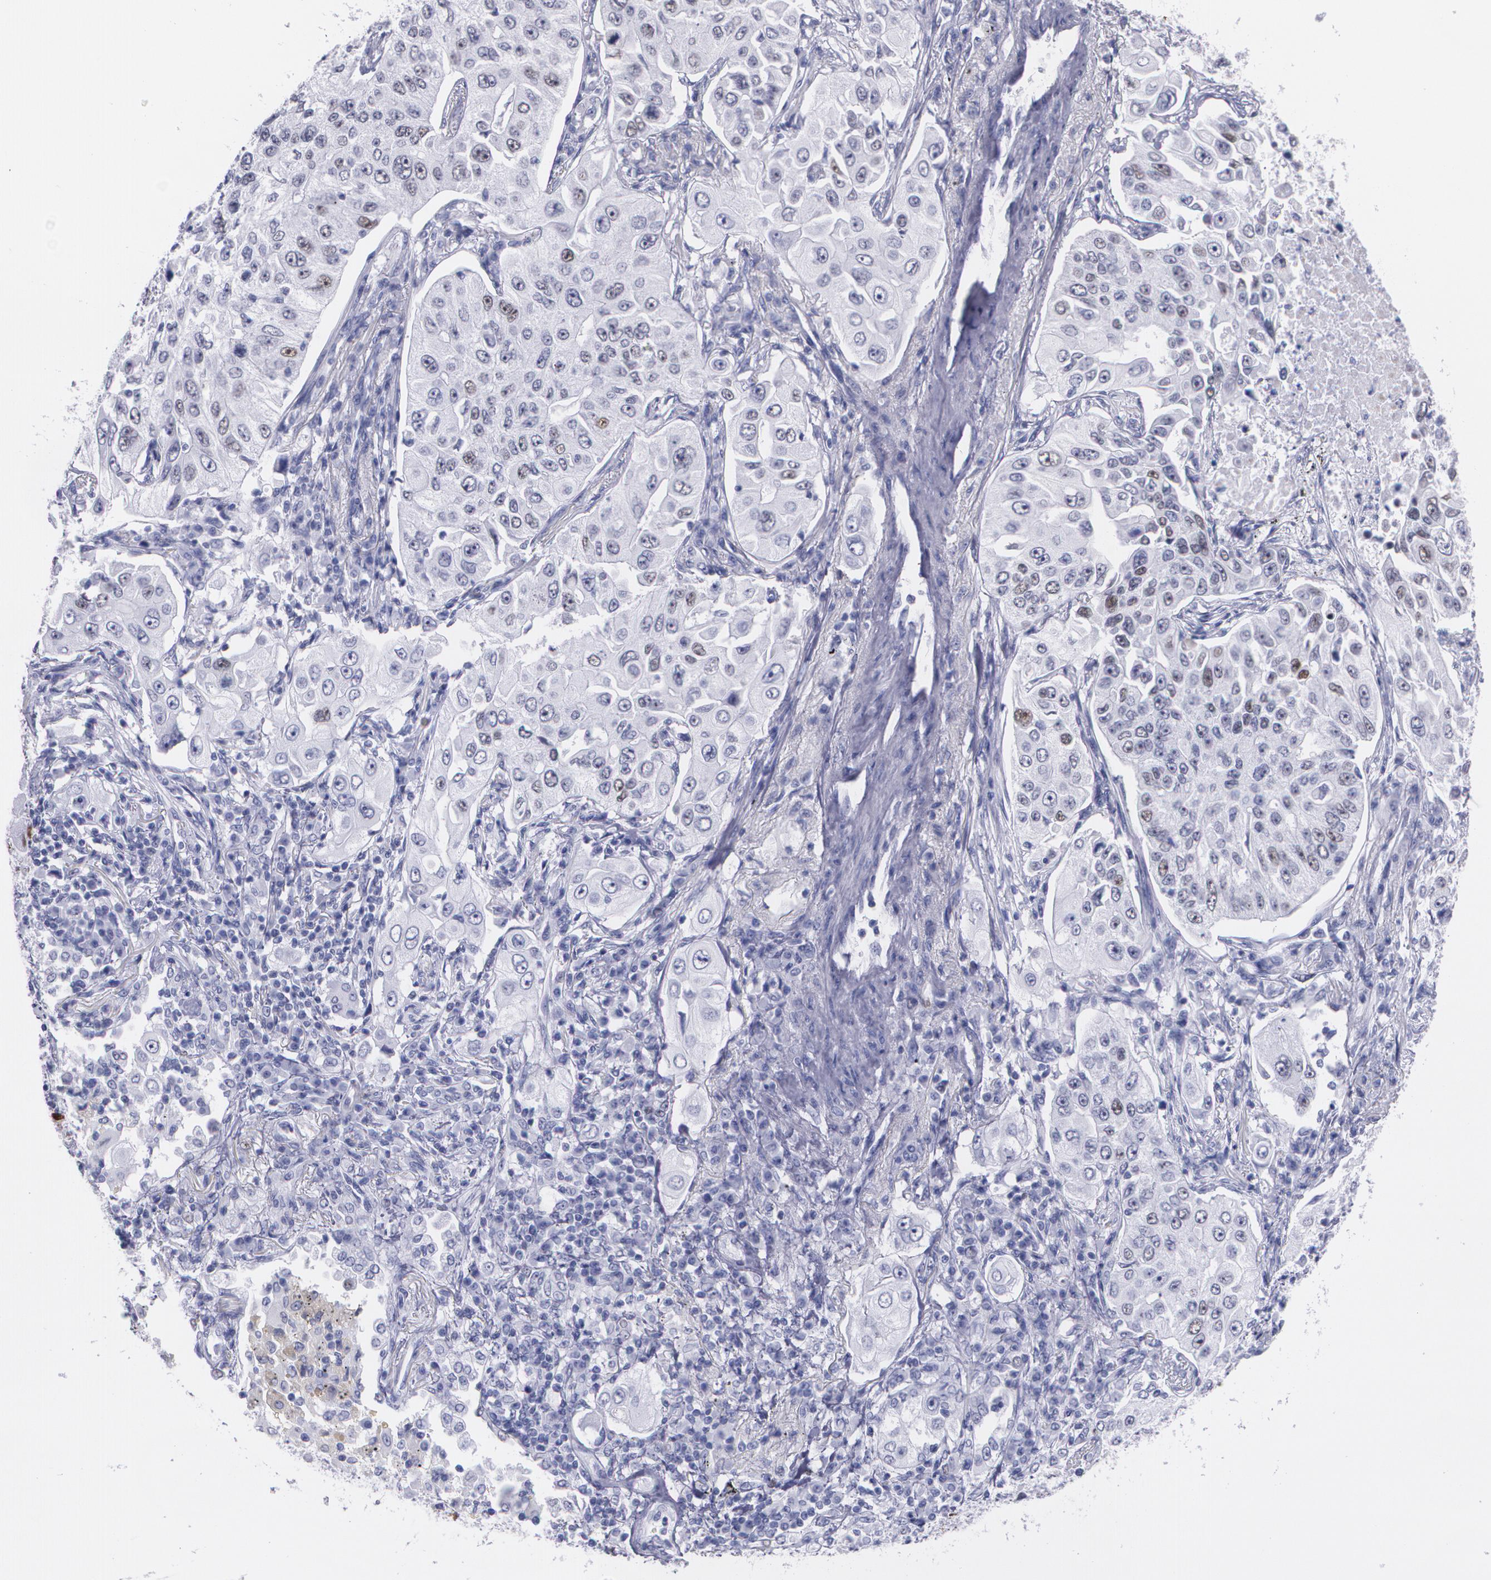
{"staining": {"intensity": "weak", "quantity": "<25%", "location": "nuclear"}, "tissue": "lung cancer", "cell_type": "Tumor cells", "image_type": "cancer", "snomed": [{"axis": "morphology", "description": "Adenocarcinoma, NOS"}, {"axis": "topography", "description": "Lung"}], "caption": "IHC micrograph of neoplastic tissue: adenocarcinoma (lung) stained with DAB (3,3'-diaminobenzidine) reveals no significant protein positivity in tumor cells.", "gene": "TP53", "patient": {"sex": "male", "age": 84}}